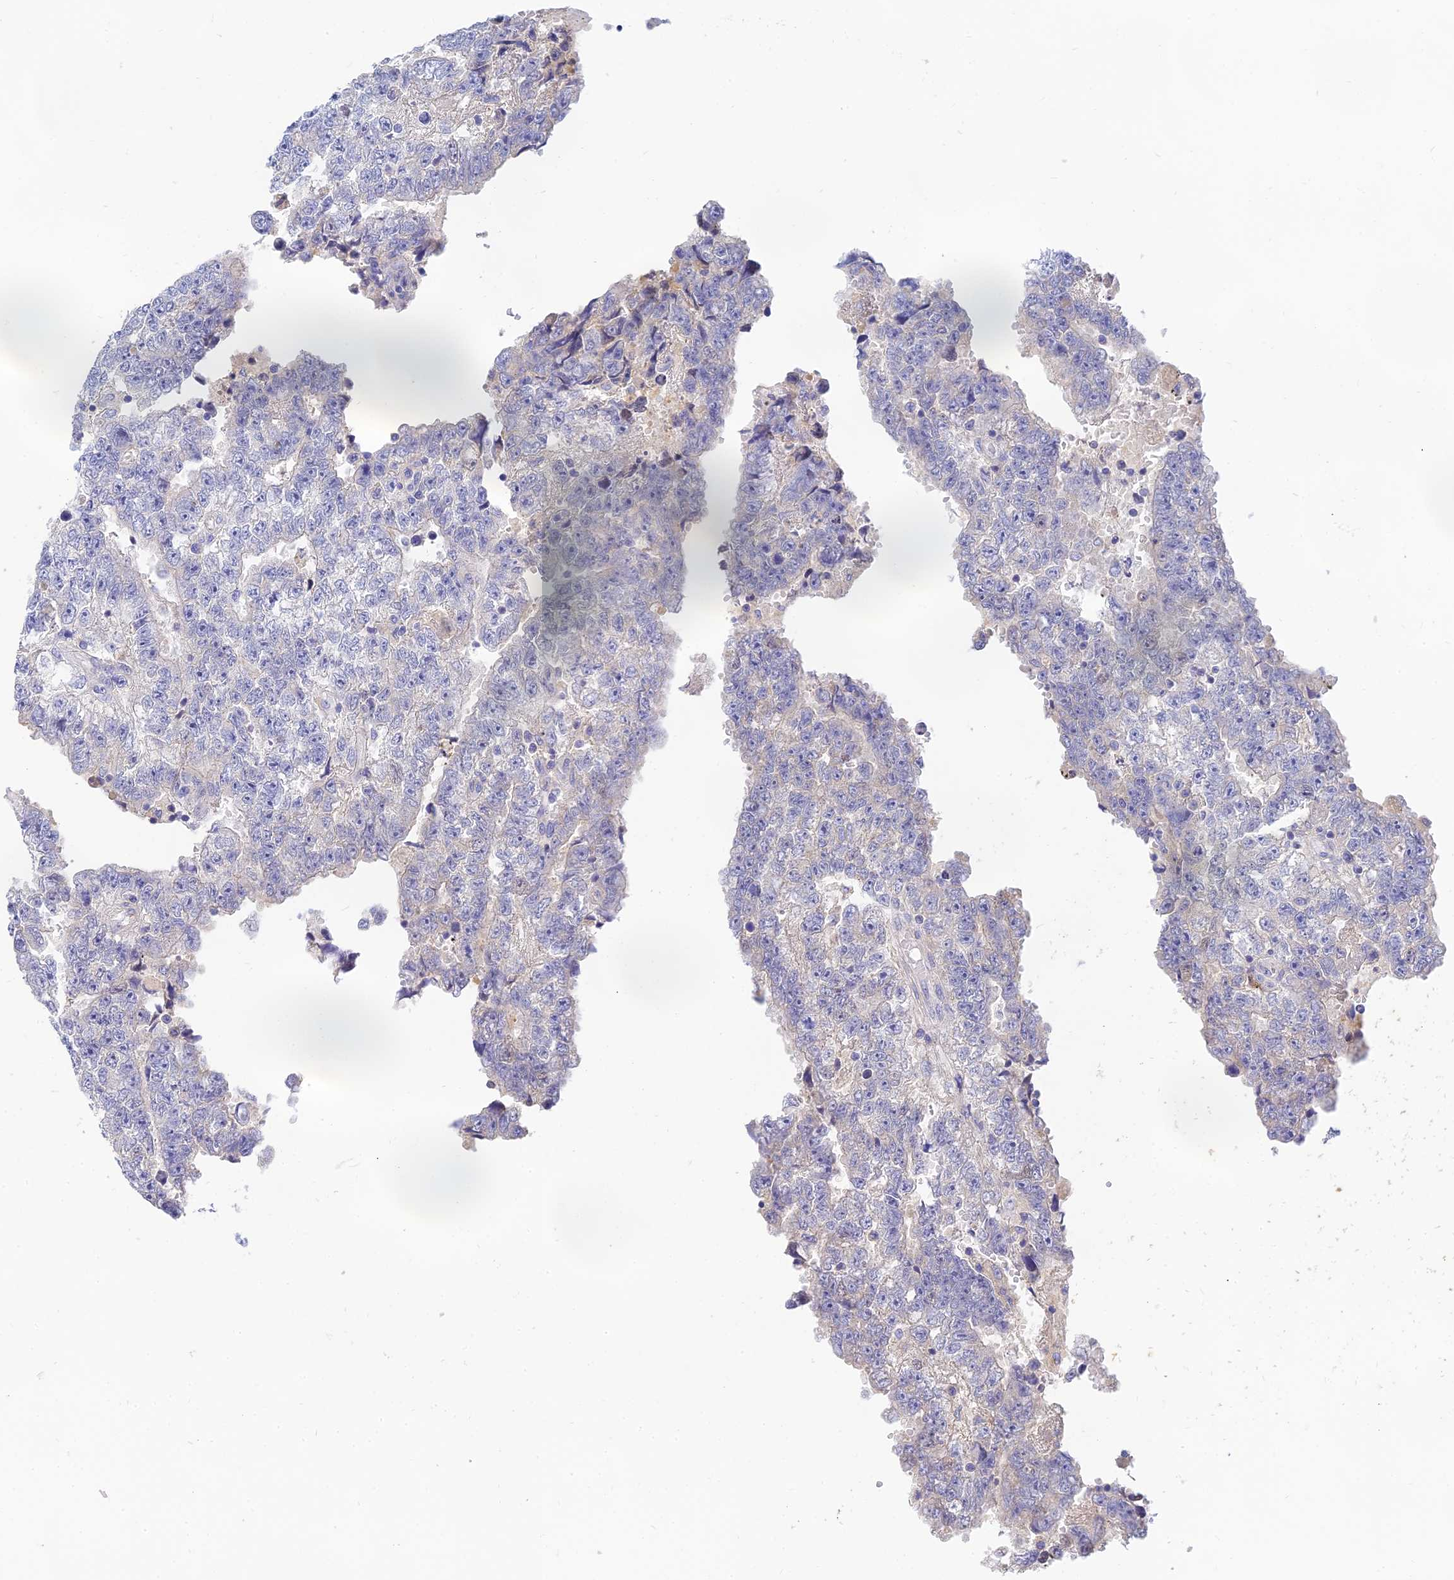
{"staining": {"intensity": "negative", "quantity": "none", "location": "none"}, "tissue": "testis cancer", "cell_type": "Tumor cells", "image_type": "cancer", "snomed": [{"axis": "morphology", "description": "Carcinoma, Embryonal, NOS"}, {"axis": "topography", "description": "Testis"}], "caption": "Histopathology image shows no significant protein staining in tumor cells of embryonal carcinoma (testis).", "gene": "TMEM161B", "patient": {"sex": "male", "age": 25}}